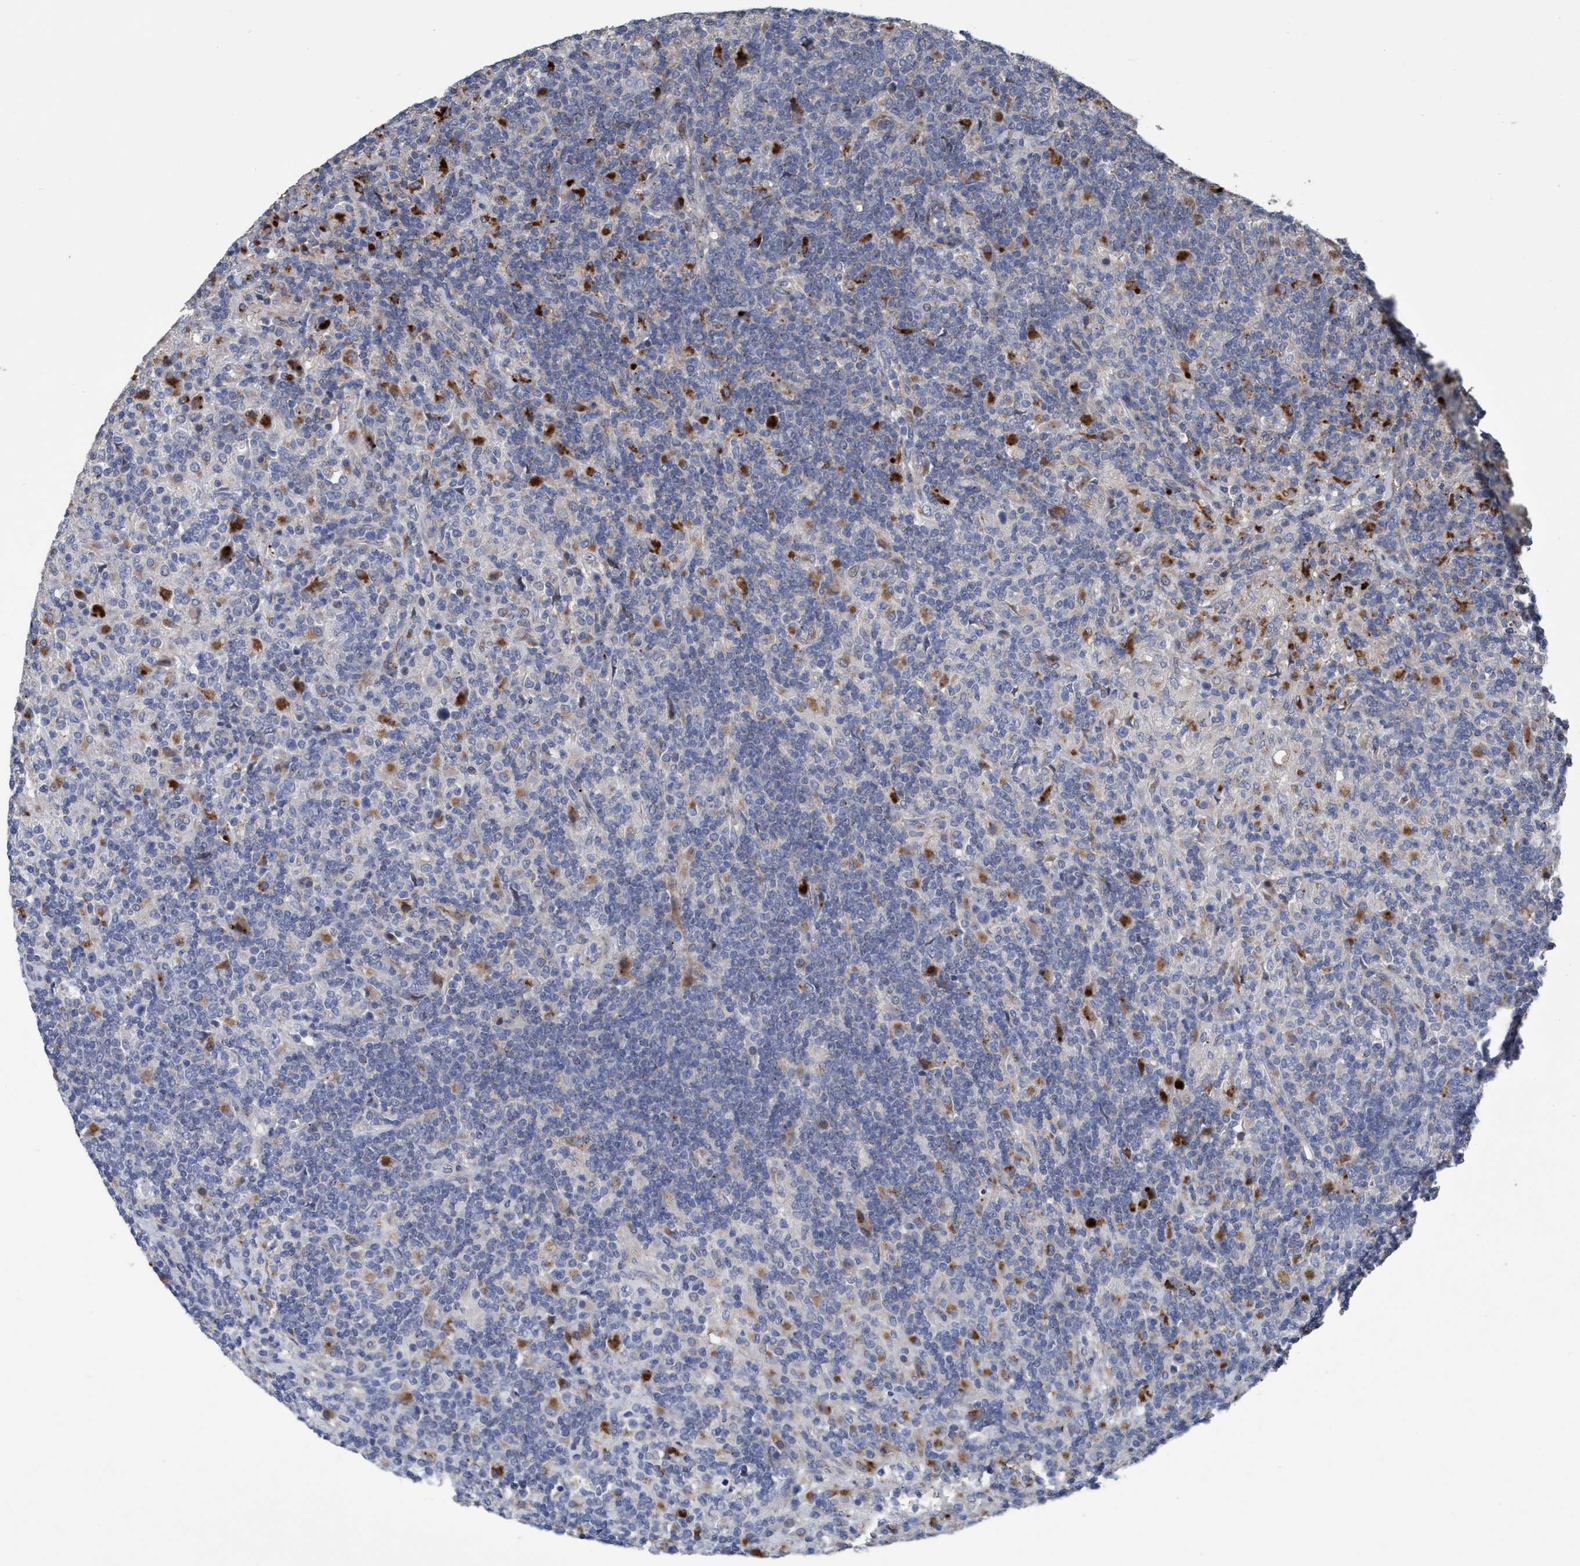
{"staining": {"intensity": "negative", "quantity": "none", "location": "none"}, "tissue": "lymphoma", "cell_type": "Tumor cells", "image_type": "cancer", "snomed": [{"axis": "morphology", "description": "Hodgkin's disease, NOS"}, {"axis": "topography", "description": "Lymph node"}], "caption": "IHC micrograph of lymphoma stained for a protein (brown), which reveals no expression in tumor cells.", "gene": "BBS9", "patient": {"sex": "male", "age": 70}}